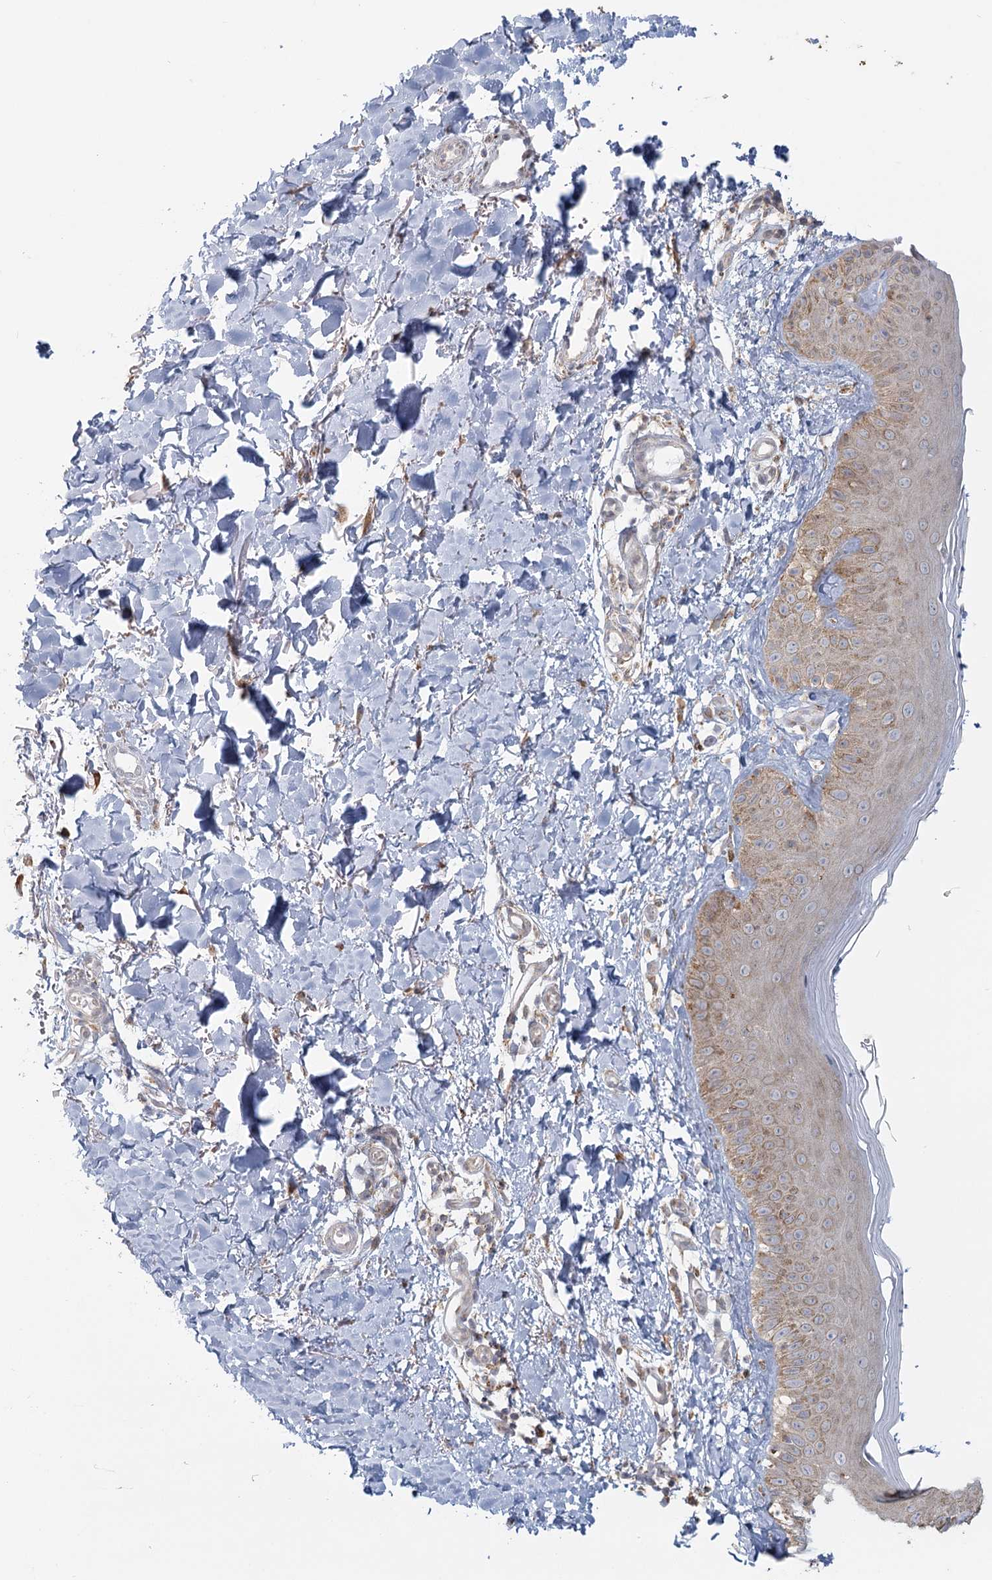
{"staining": {"intensity": "weak", "quantity": ">75%", "location": "cytoplasmic/membranous"}, "tissue": "skin", "cell_type": "Fibroblasts", "image_type": "normal", "snomed": [{"axis": "morphology", "description": "Normal tissue, NOS"}, {"axis": "topography", "description": "Skin"}], "caption": "Immunohistochemical staining of normal human skin exhibits >75% levels of weak cytoplasmic/membranous protein staining in approximately >75% of fibroblasts. (Stains: DAB in brown, nuclei in blue, Microscopy: brightfield microscopy at high magnification).", "gene": "LACTB", "patient": {"sex": "male", "age": 52}}